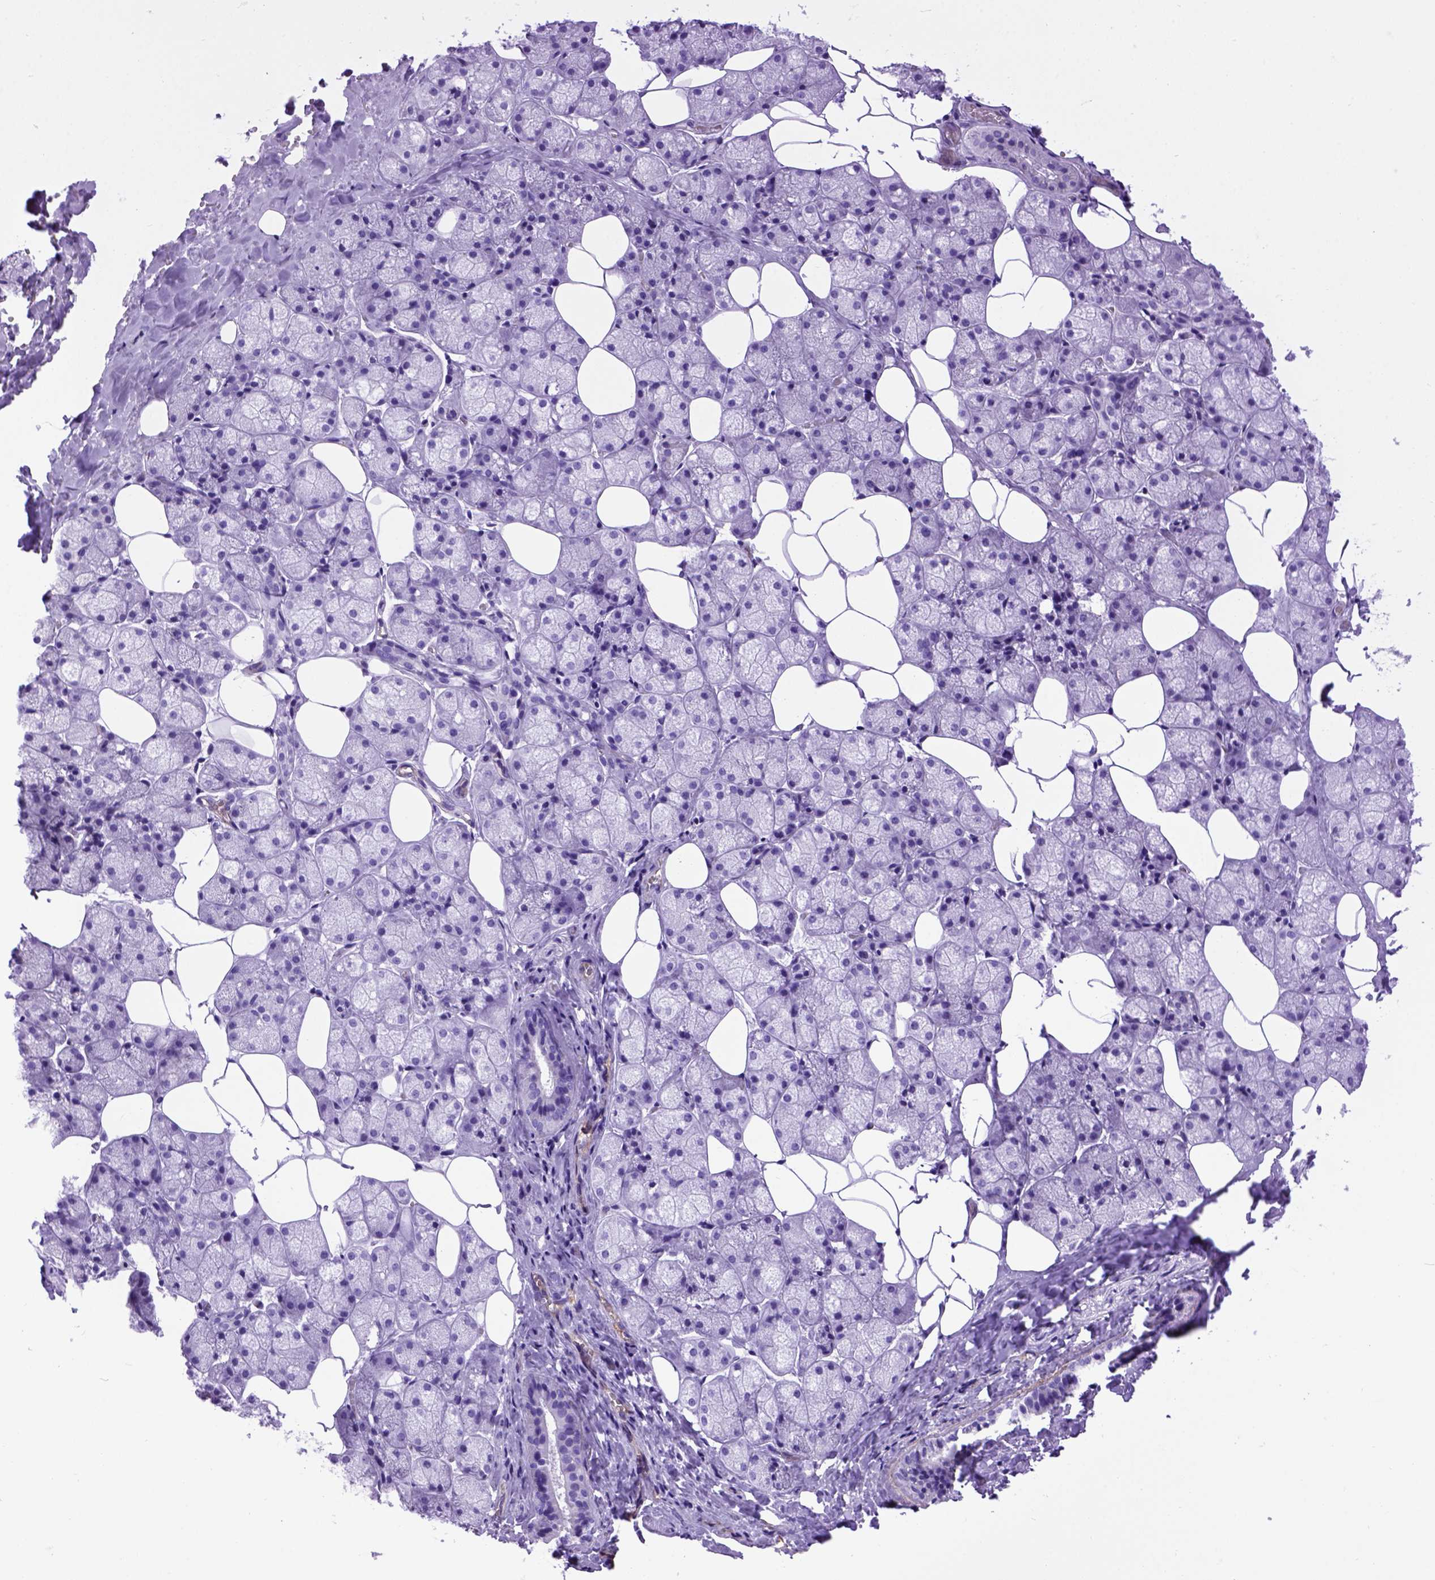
{"staining": {"intensity": "negative", "quantity": "none", "location": "none"}, "tissue": "salivary gland", "cell_type": "Glandular cells", "image_type": "normal", "snomed": [{"axis": "morphology", "description": "Normal tissue, NOS"}, {"axis": "topography", "description": "Salivary gland"}], "caption": "This is a photomicrograph of IHC staining of benign salivary gland, which shows no staining in glandular cells.", "gene": "ENG", "patient": {"sex": "male", "age": 38}}